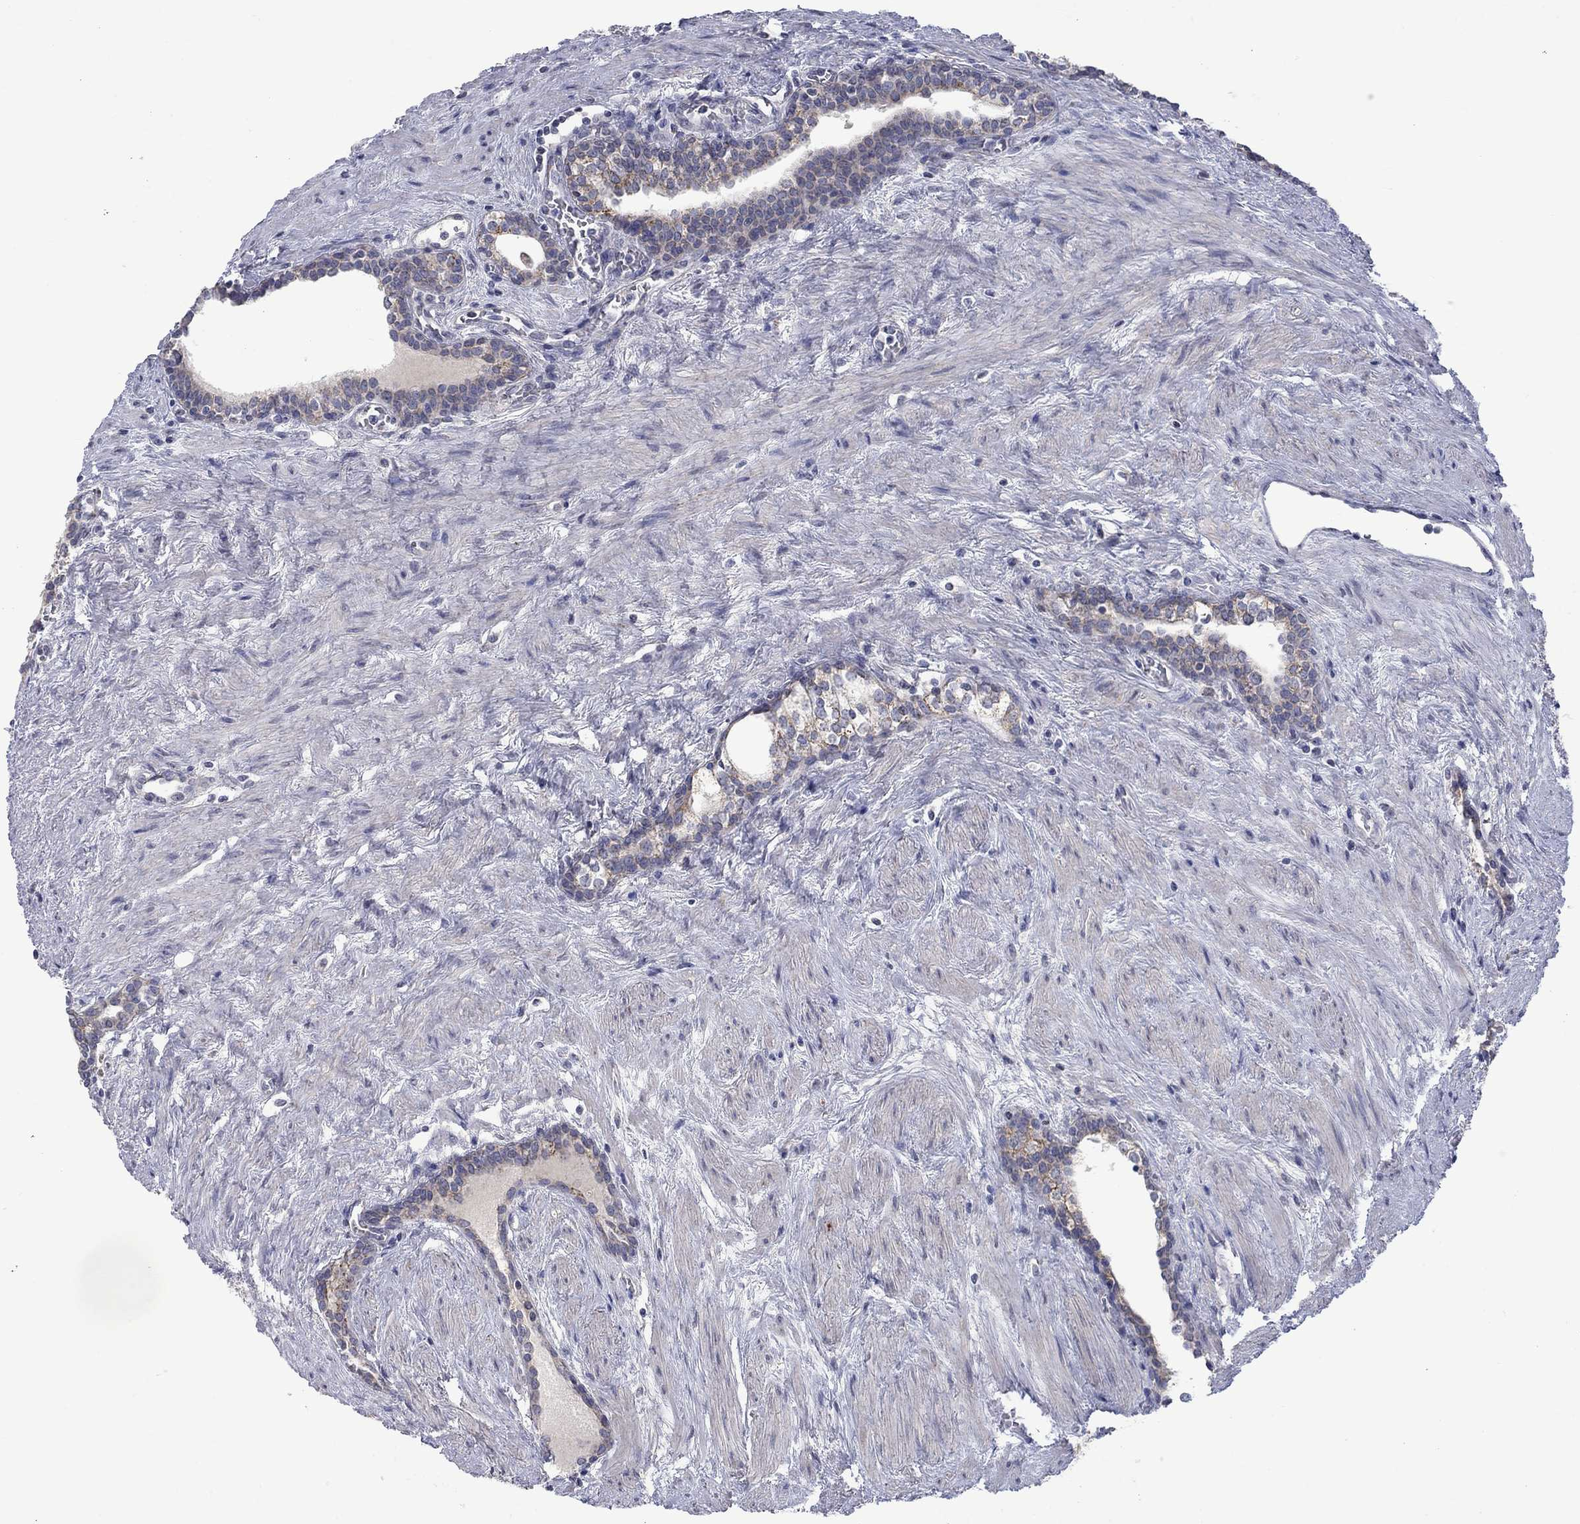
{"staining": {"intensity": "negative", "quantity": "none", "location": "none"}, "tissue": "prostate cancer", "cell_type": "Tumor cells", "image_type": "cancer", "snomed": [{"axis": "morphology", "description": "Adenocarcinoma, NOS"}, {"axis": "morphology", "description": "Adenocarcinoma, High grade"}, {"axis": "topography", "description": "Prostate"}], "caption": "Immunohistochemical staining of prostate cancer (adenocarcinoma (high-grade)) shows no significant positivity in tumor cells.", "gene": "KCNJ16", "patient": {"sex": "male", "age": 61}}